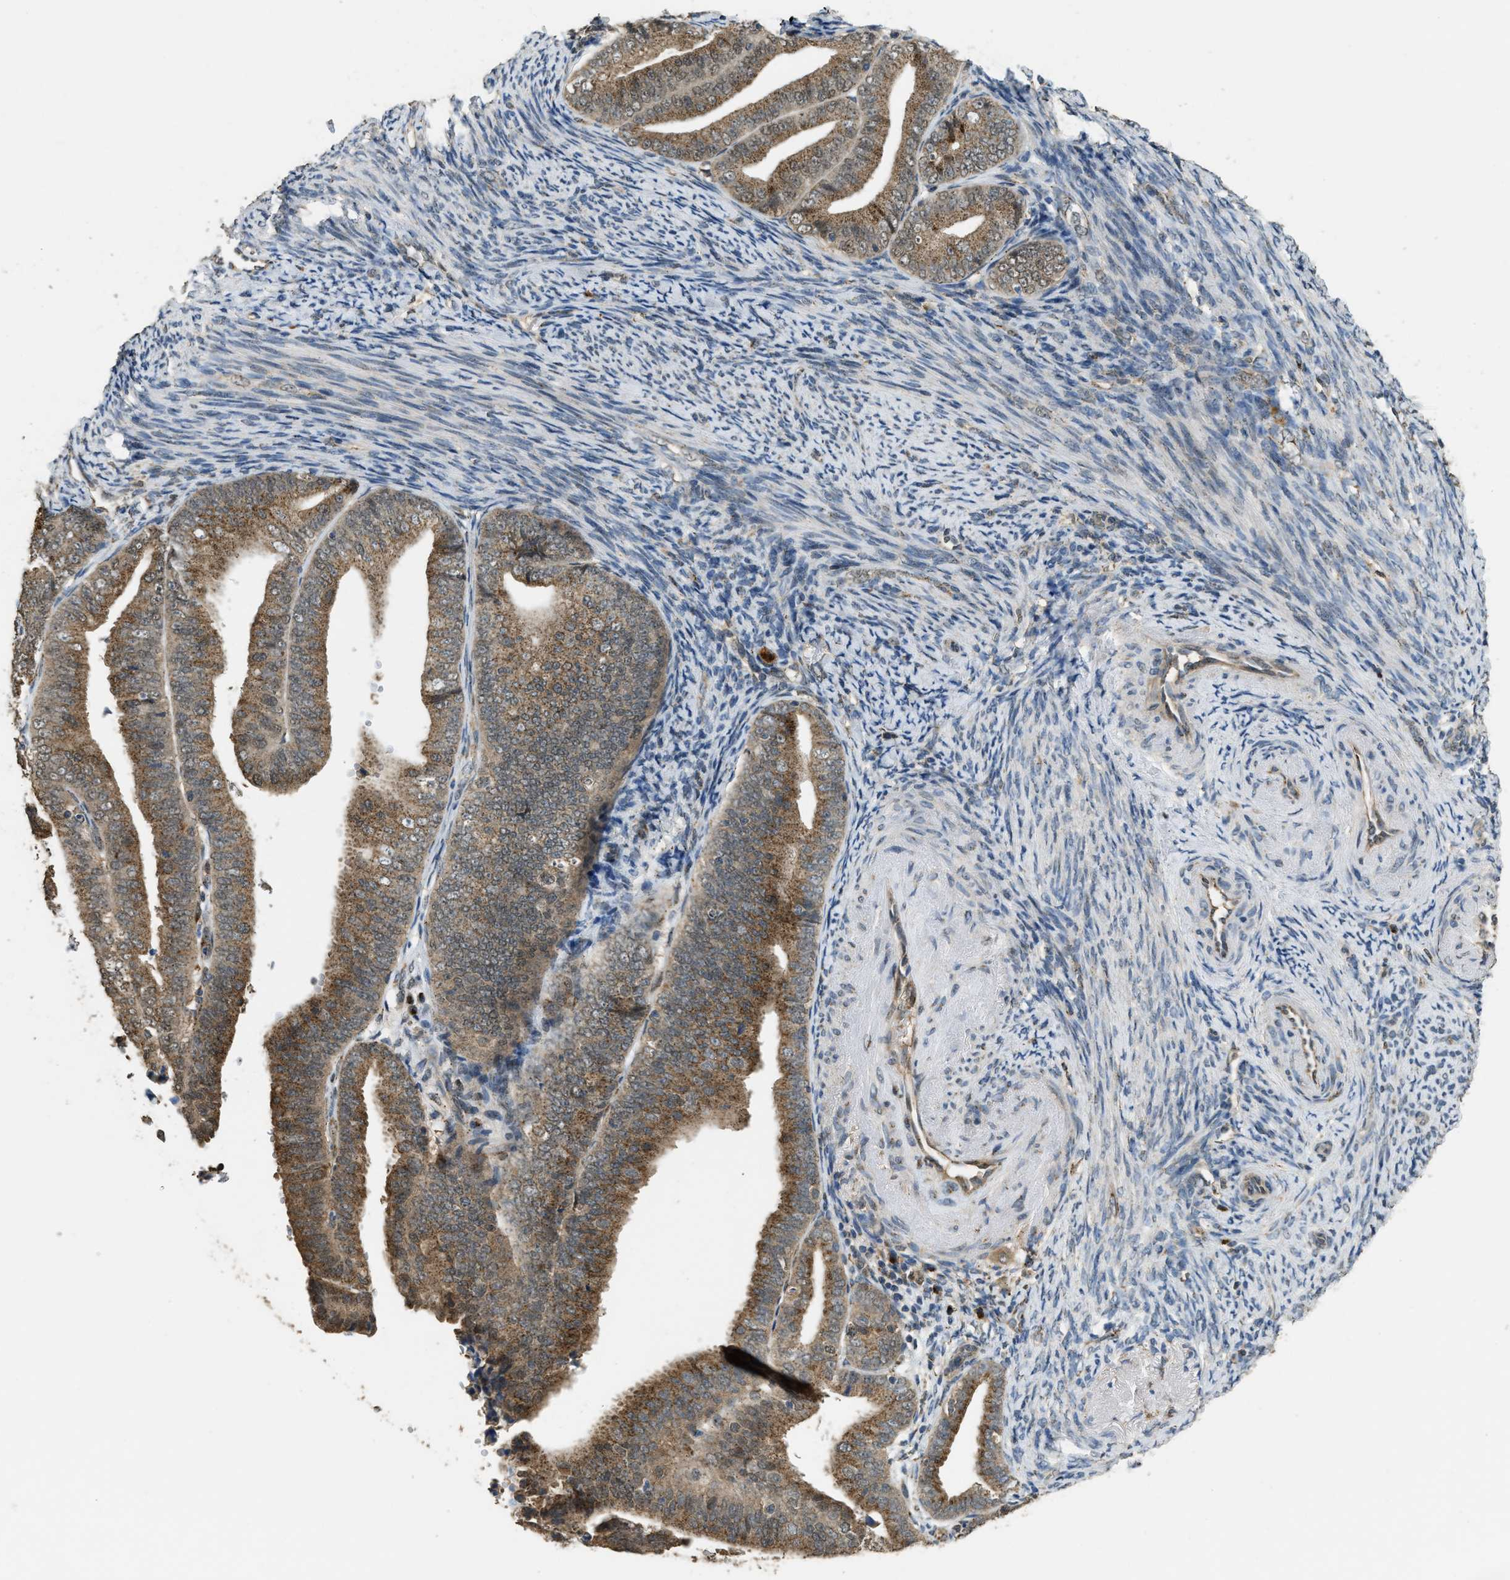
{"staining": {"intensity": "moderate", "quantity": ">75%", "location": "cytoplasmic/membranous"}, "tissue": "endometrial cancer", "cell_type": "Tumor cells", "image_type": "cancer", "snomed": [{"axis": "morphology", "description": "Adenocarcinoma, NOS"}, {"axis": "topography", "description": "Endometrium"}], "caption": "This micrograph demonstrates endometrial cancer (adenocarcinoma) stained with immunohistochemistry (IHC) to label a protein in brown. The cytoplasmic/membranous of tumor cells show moderate positivity for the protein. Nuclei are counter-stained blue.", "gene": "IPO7", "patient": {"sex": "female", "age": 63}}